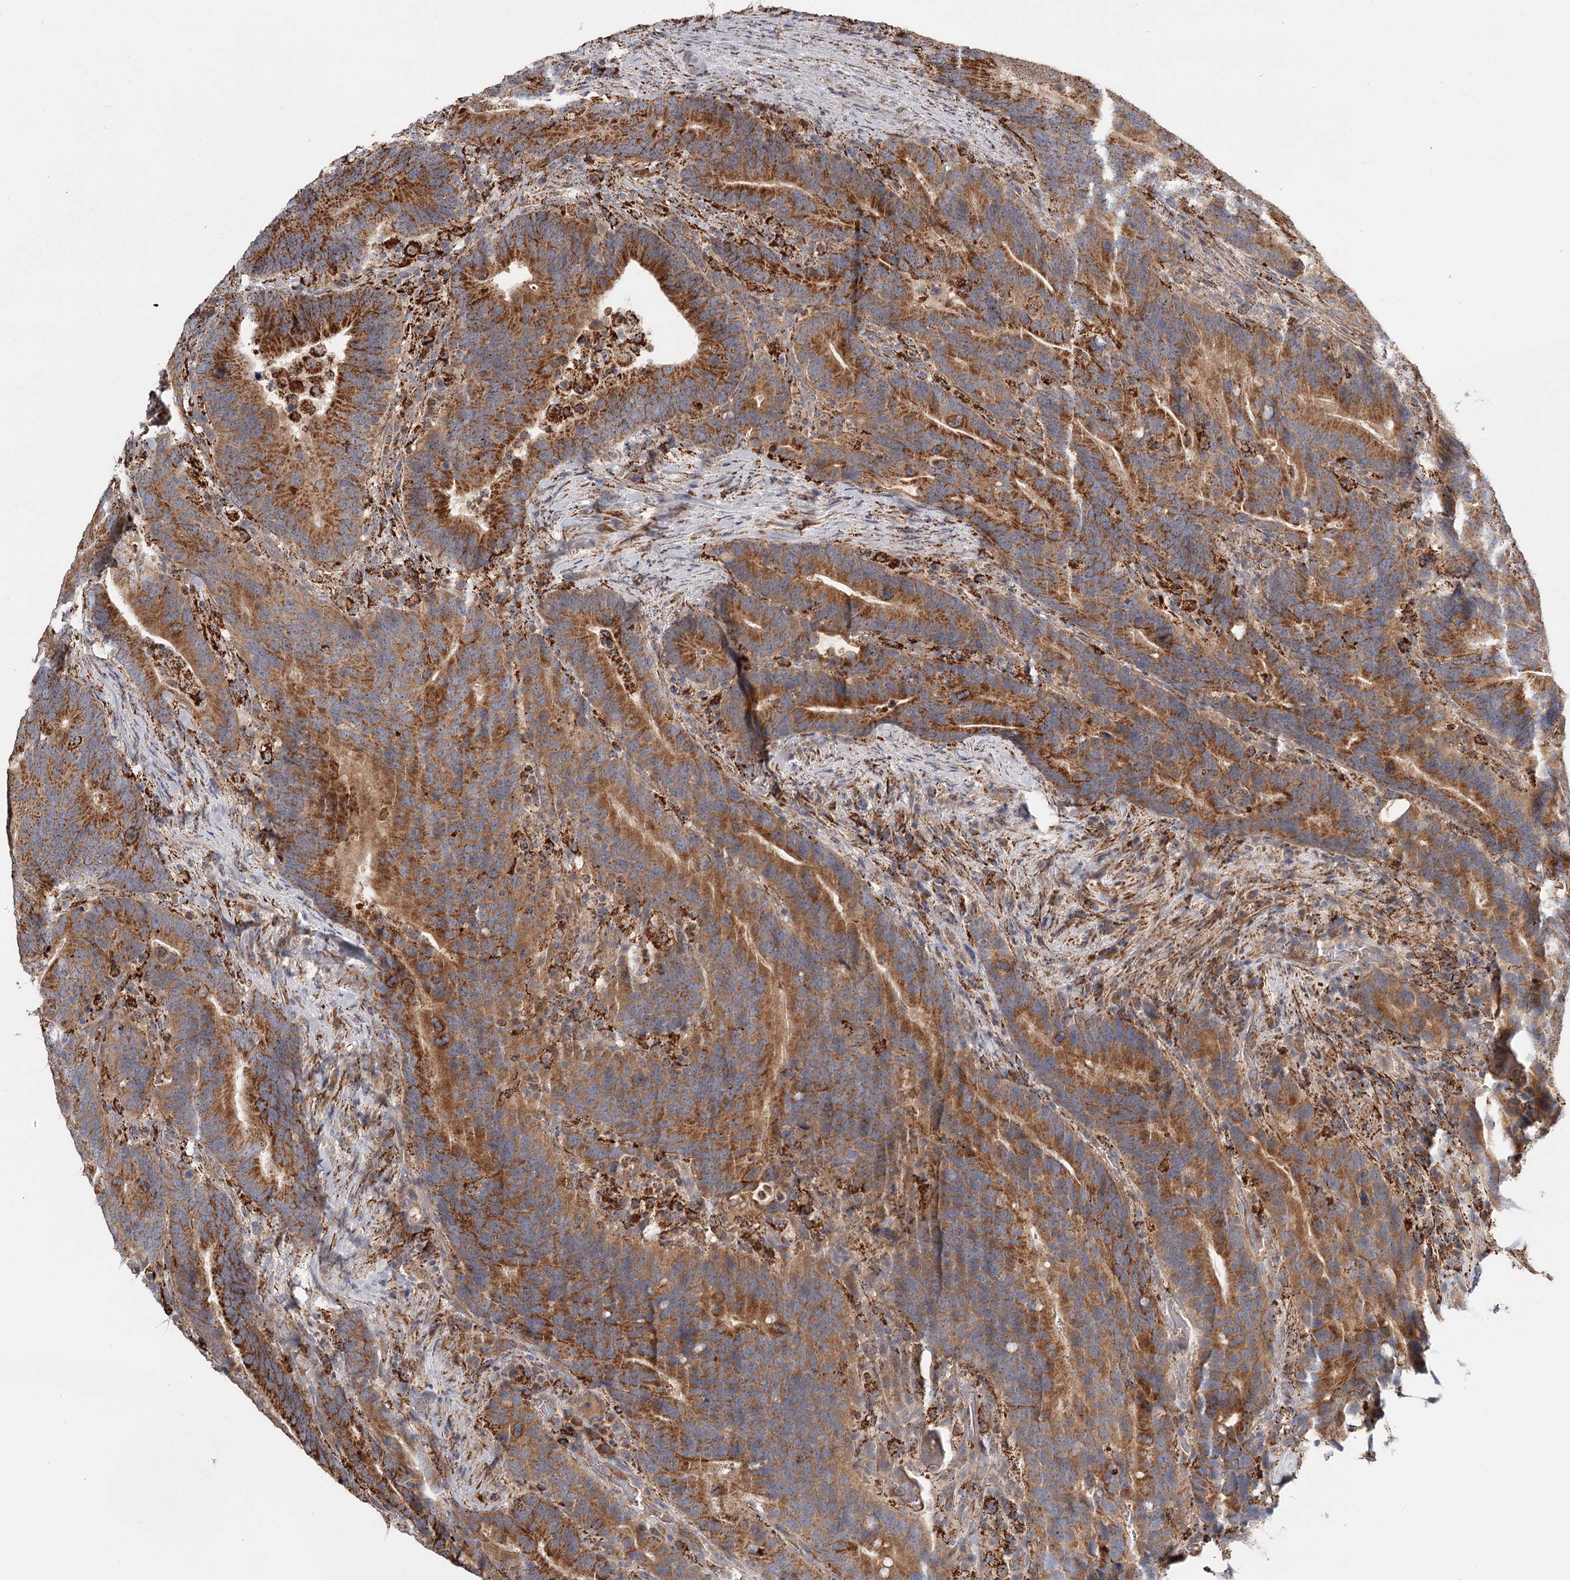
{"staining": {"intensity": "moderate", "quantity": ">75%", "location": "cytoplasmic/membranous"}, "tissue": "colorectal cancer", "cell_type": "Tumor cells", "image_type": "cancer", "snomed": [{"axis": "morphology", "description": "Adenocarcinoma, NOS"}, {"axis": "topography", "description": "Colon"}], "caption": "Immunohistochemical staining of colorectal adenocarcinoma exhibits medium levels of moderate cytoplasmic/membranous protein expression in about >75% of tumor cells. Nuclei are stained in blue.", "gene": "CDC123", "patient": {"sex": "female", "age": 66}}